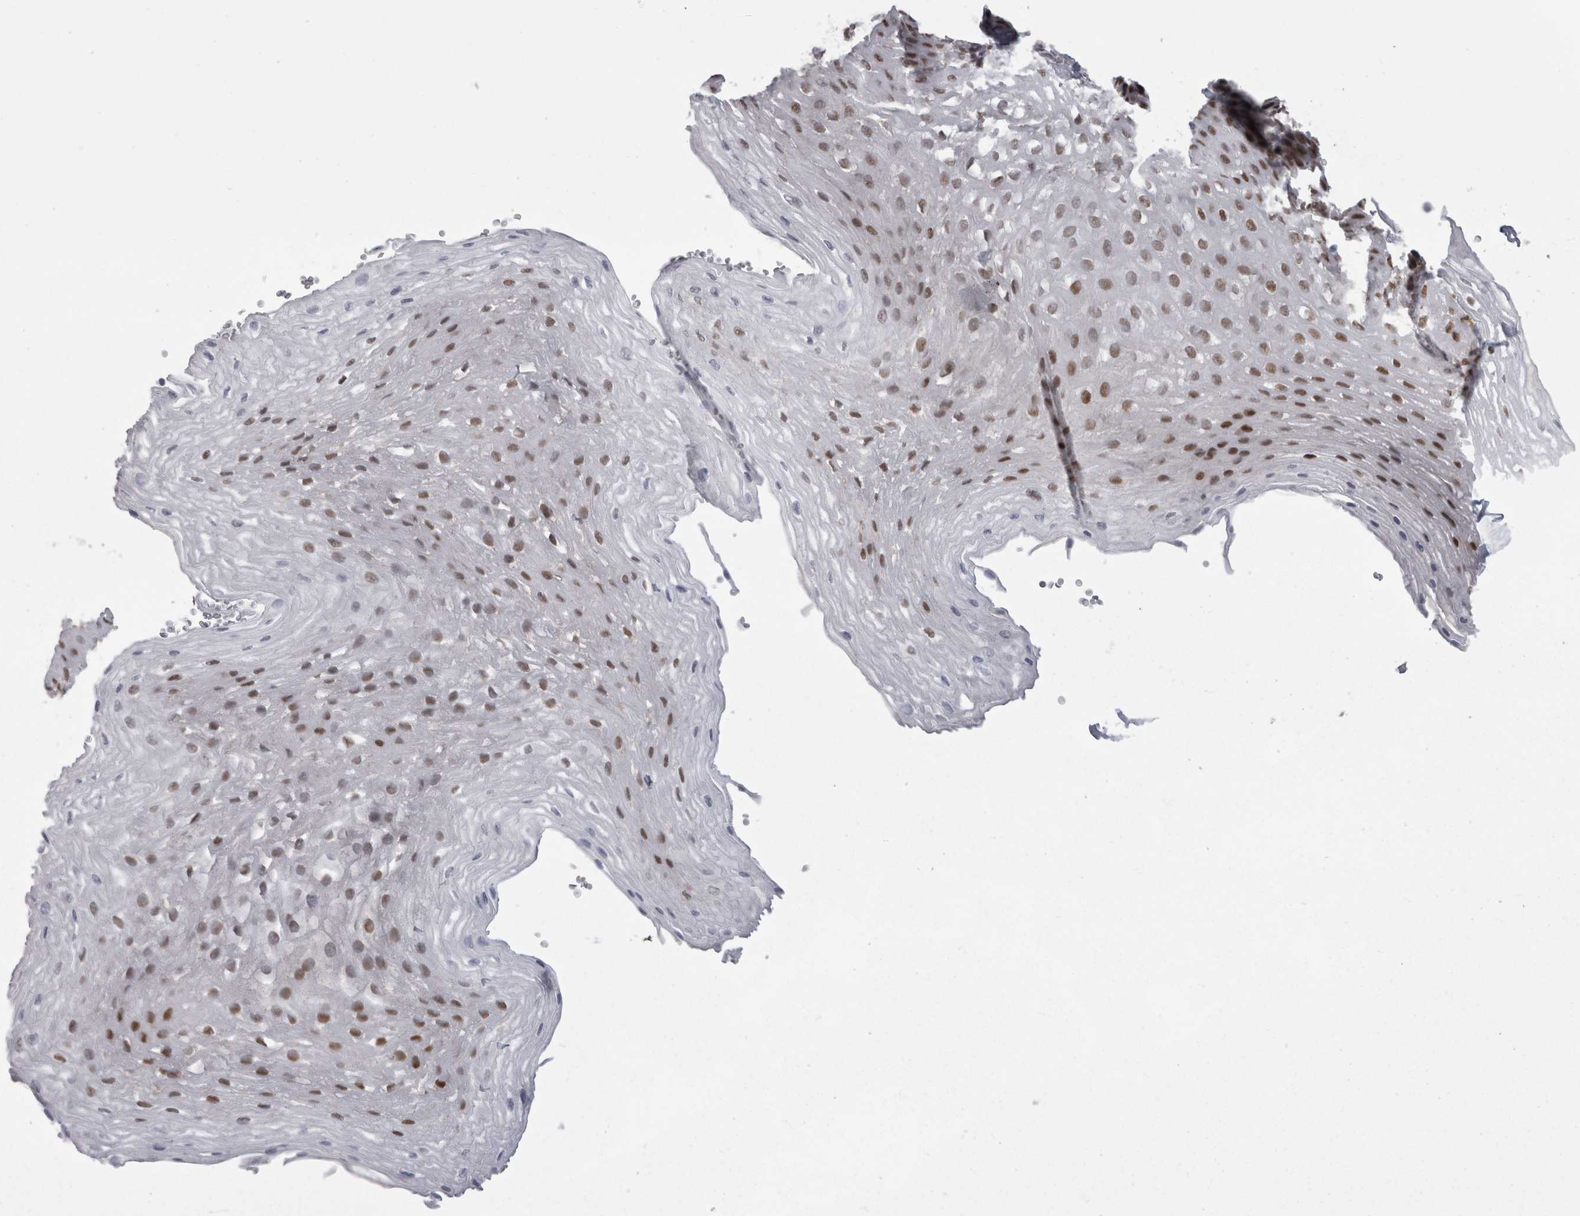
{"staining": {"intensity": "moderate", "quantity": ">75%", "location": "nuclear"}, "tissue": "esophagus", "cell_type": "Squamous epithelial cells", "image_type": "normal", "snomed": [{"axis": "morphology", "description": "Normal tissue, NOS"}, {"axis": "topography", "description": "Esophagus"}], "caption": "Moderate nuclear protein positivity is appreciated in about >75% of squamous epithelial cells in esophagus.", "gene": "C1orf54", "patient": {"sex": "female", "age": 66}}